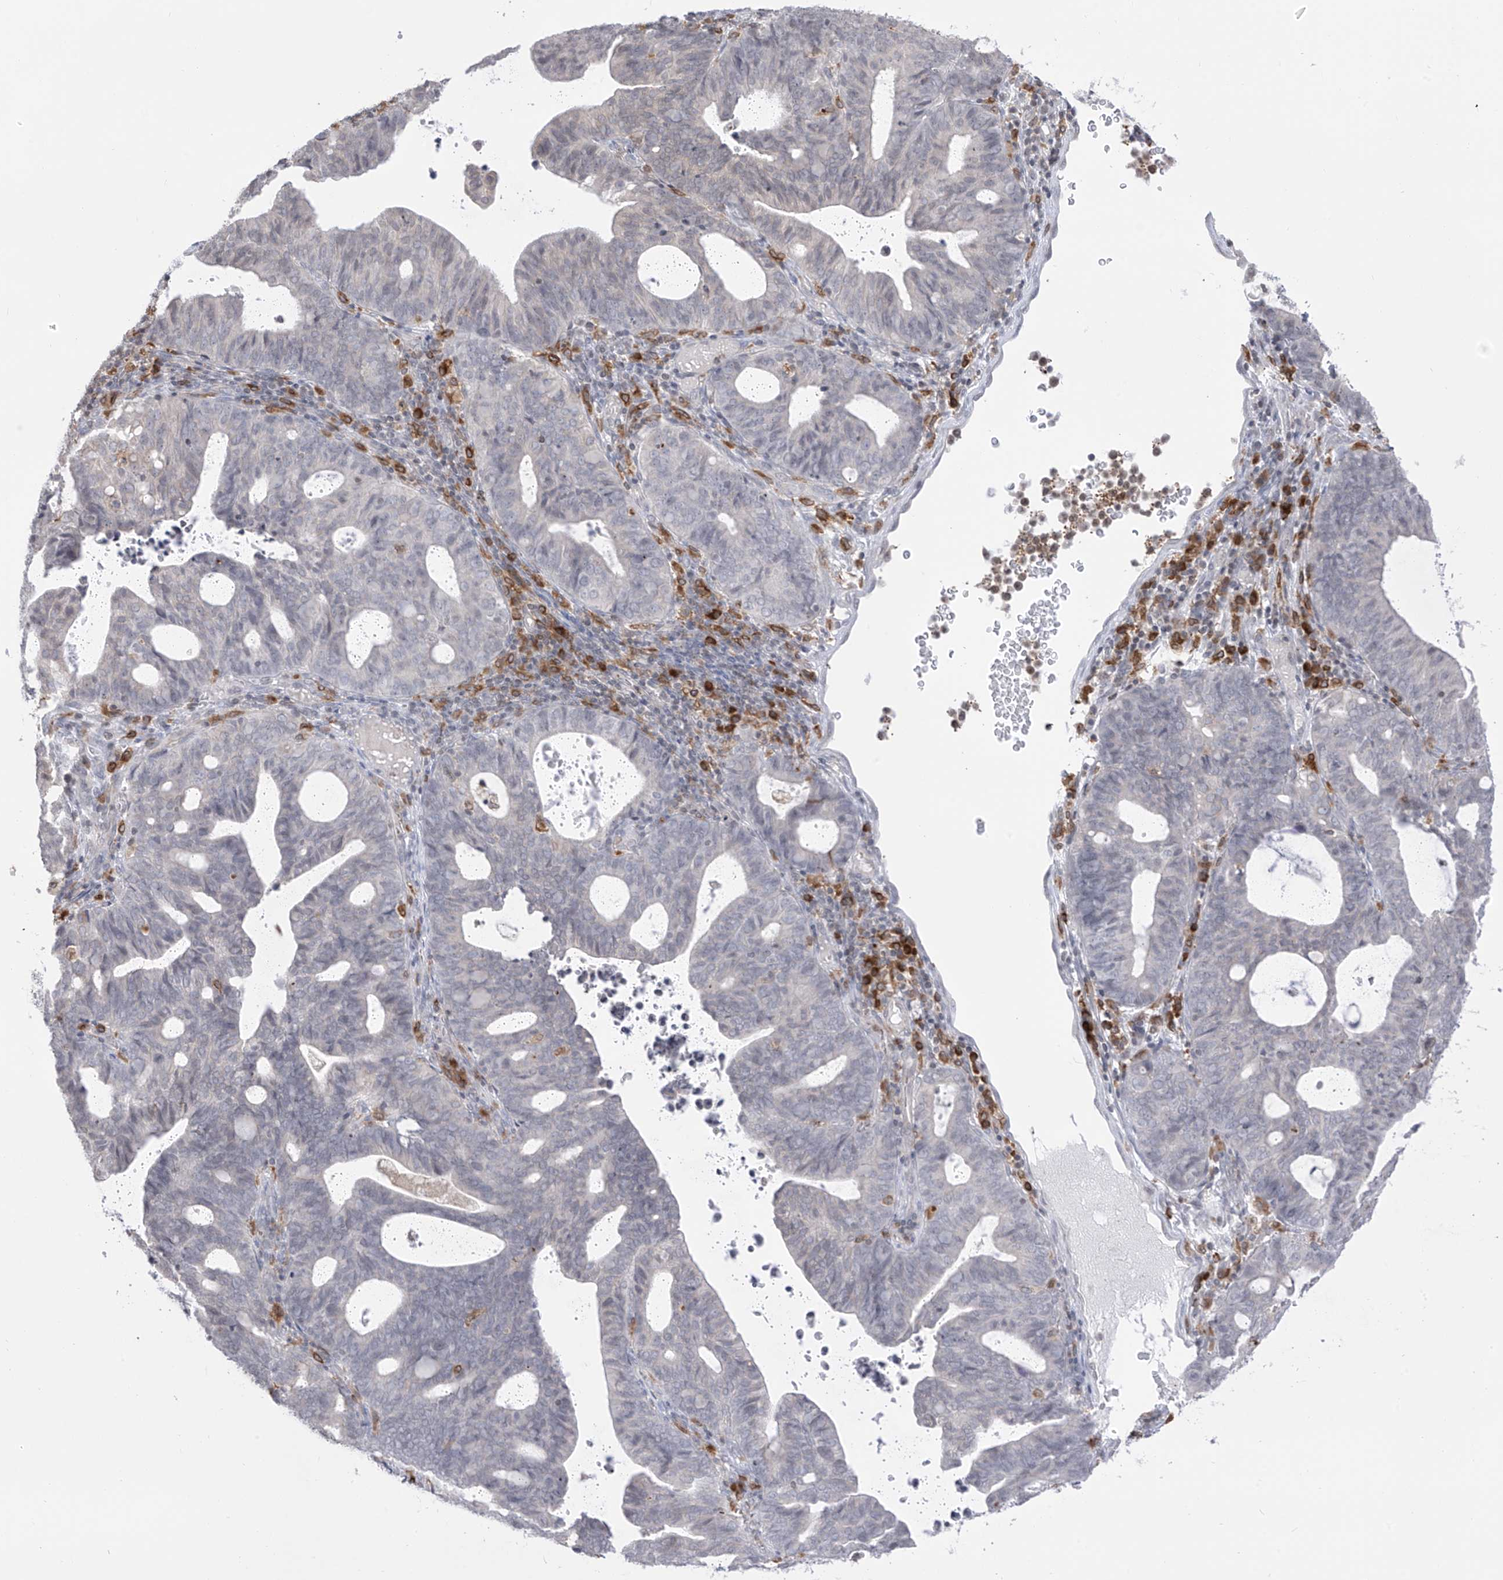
{"staining": {"intensity": "negative", "quantity": "none", "location": "none"}, "tissue": "endometrial cancer", "cell_type": "Tumor cells", "image_type": "cancer", "snomed": [{"axis": "morphology", "description": "Adenocarcinoma, NOS"}, {"axis": "topography", "description": "Uterus"}], "caption": "Protein analysis of adenocarcinoma (endometrial) displays no significant positivity in tumor cells.", "gene": "TBXAS1", "patient": {"sex": "female", "age": 83}}